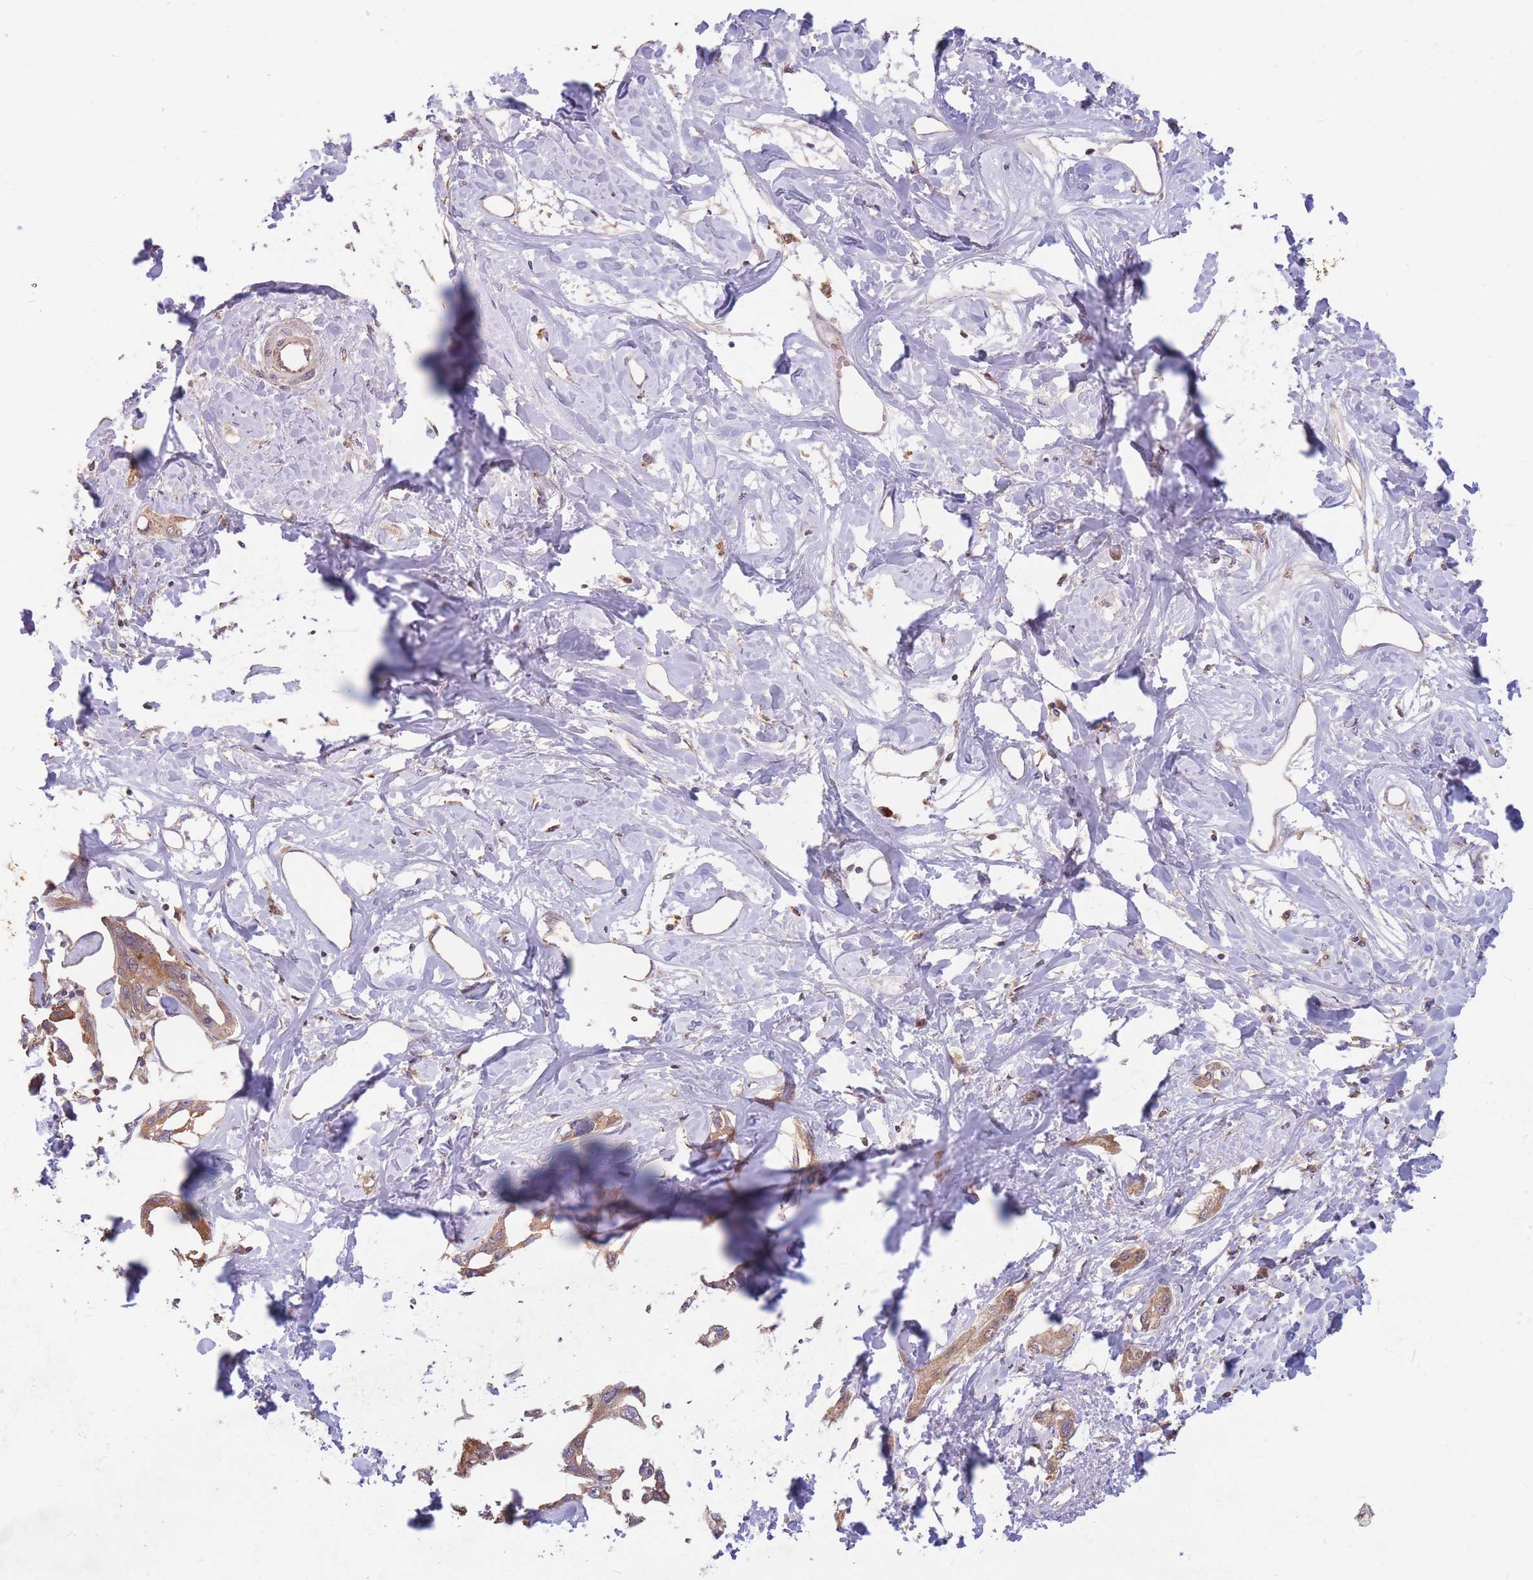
{"staining": {"intensity": "moderate", "quantity": ">75%", "location": "cytoplasmic/membranous"}, "tissue": "liver cancer", "cell_type": "Tumor cells", "image_type": "cancer", "snomed": [{"axis": "morphology", "description": "Cholangiocarcinoma"}, {"axis": "topography", "description": "Liver"}], "caption": "Cholangiocarcinoma (liver) tissue shows moderate cytoplasmic/membranous expression in about >75% of tumor cells, visualized by immunohistochemistry. The protein is stained brown, and the nuclei are stained in blue (DAB (3,3'-diaminobenzidine) IHC with brightfield microscopy, high magnification).", "gene": "PTPMT1", "patient": {"sex": "male", "age": 59}}